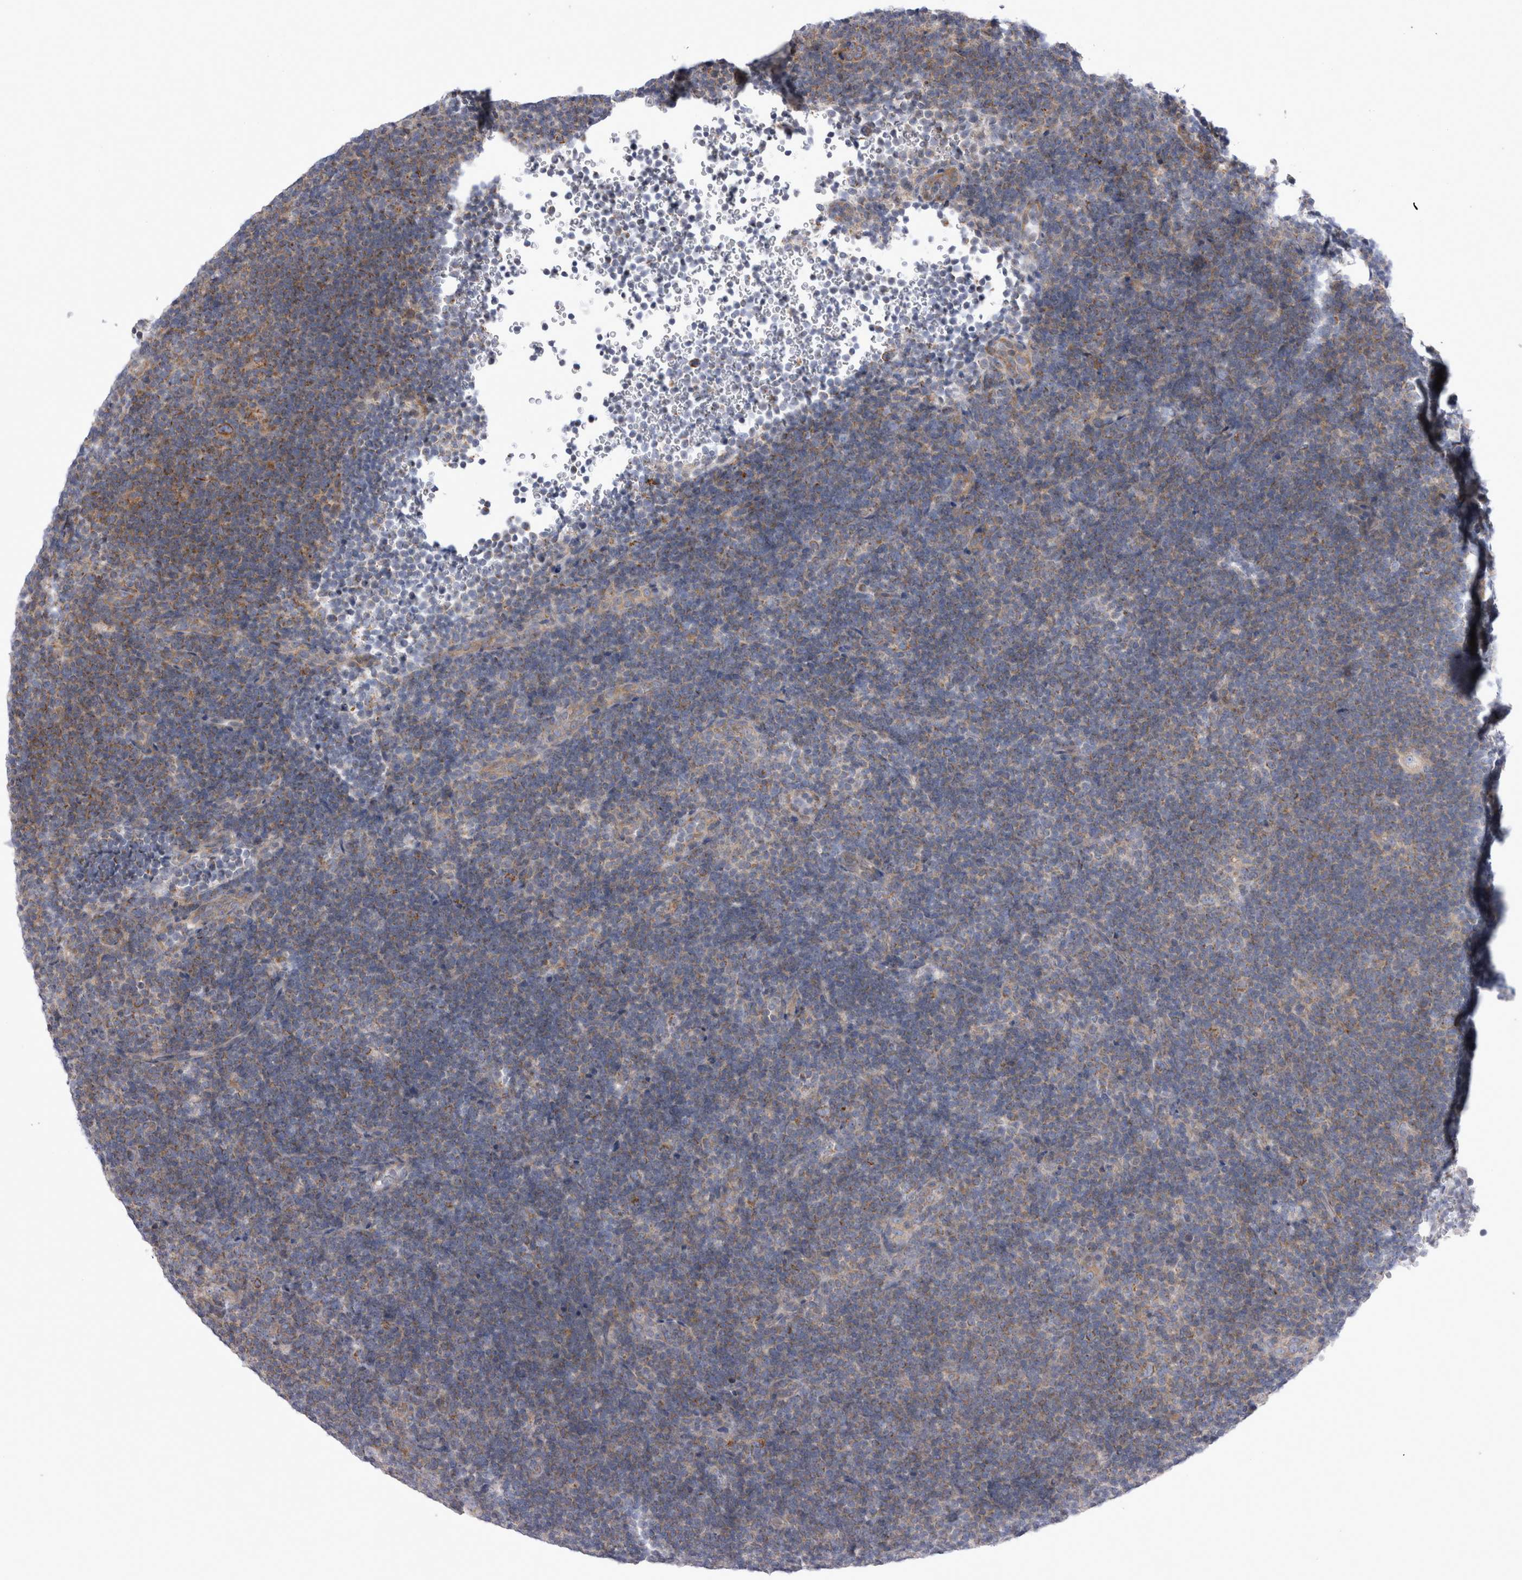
{"staining": {"intensity": "moderate", "quantity": ">75%", "location": "cytoplasmic/membranous"}, "tissue": "lymphoma", "cell_type": "Tumor cells", "image_type": "cancer", "snomed": [{"axis": "morphology", "description": "Hodgkin's disease, NOS"}, {"axis": "topography", "description": "Lymph node"}], "caption": "IHC (DAB (3,3'-diaminobenzidine)) staining of human lymphoma shows moderate cytoplasmic/membranous protein staining in about >75% of tumor cells.", "gene": "TSPOAP1", "patient": {"sex": "female", "age": 57}}